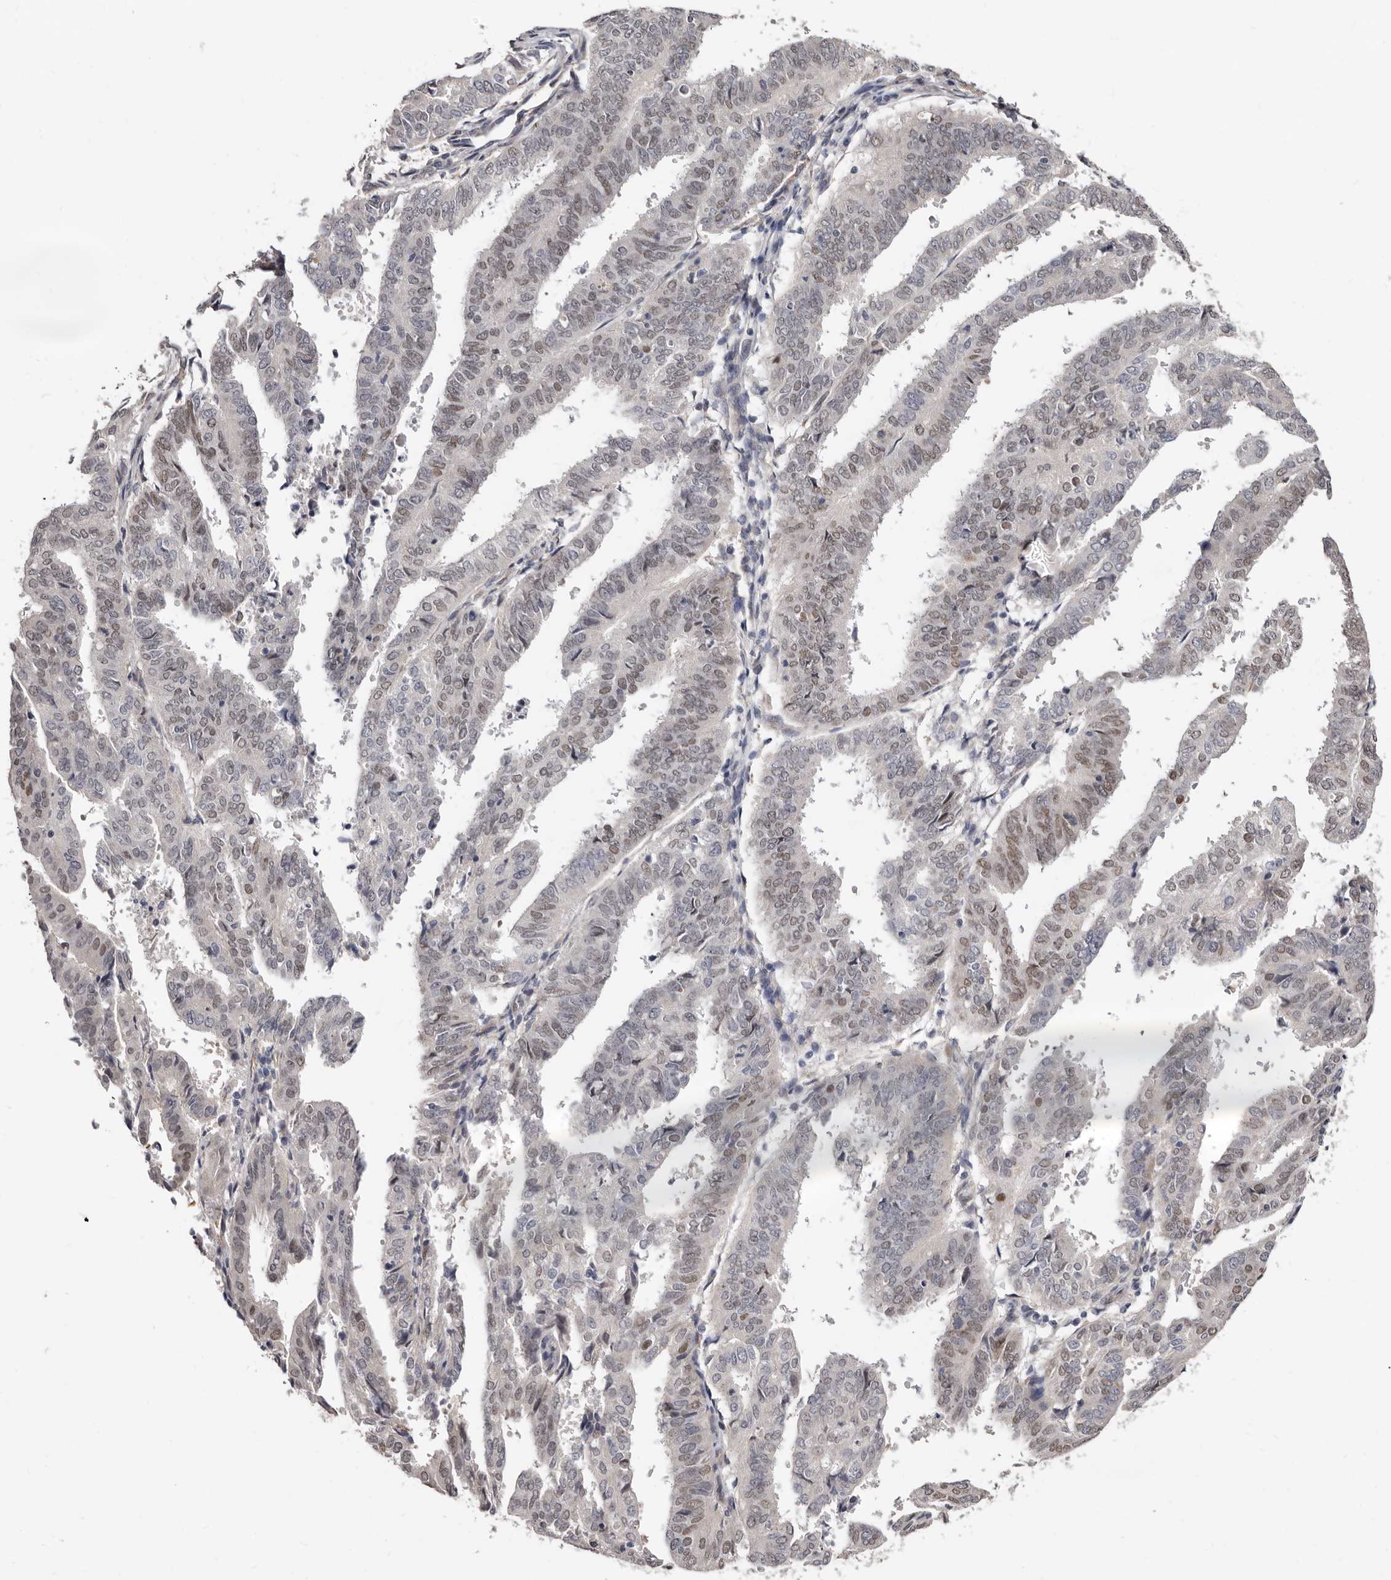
{"staining": {"intensity": "moderate", "quantity": "<25%", "location": "nuclear"}, "tissue": "endometrial cancer", "cell_type": "Tumor cells", "image_type": "cancer", "snomed": [{"axis": "morphology", "description": "Adenocarcinoma, NOS"}, {"axis": "topography", "description": "Uterus"}], "caption": "Immunohistochemical staining of human endometrial cancer (adenocarcinoma) demonstrates low levels of moderate nuclear protein positivity in about <25% of tumor cells.", "gene": "KHDRBS2", "patient": {"sex": "female", "age": 77}}